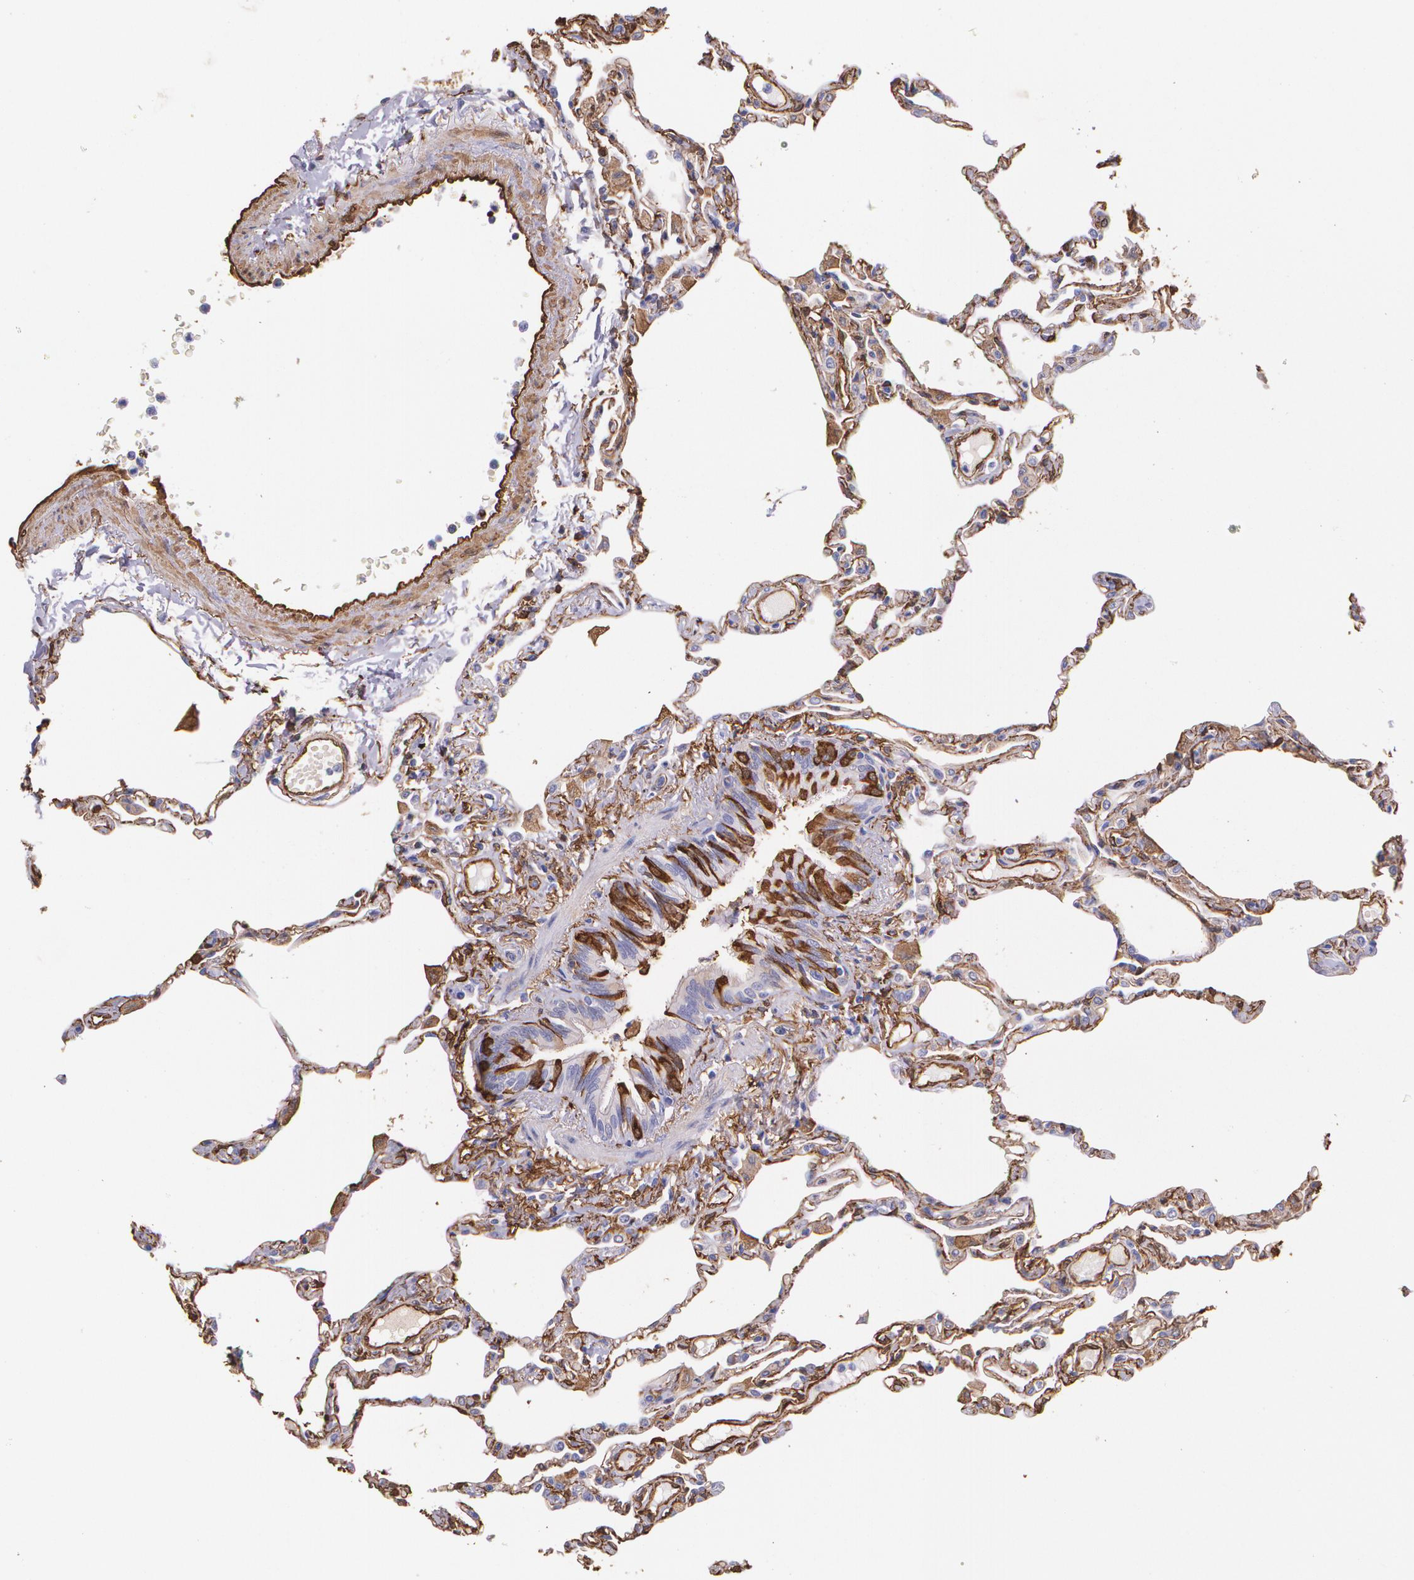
{"staining": {"intensity": "moderate", "quantity": ">75%", "location": "cytoplasmic/membranous"}, "tissue": "lung", "cell_type": "Alveolar cells", "image_type": "normal", "snomed": [{"axis": "morphology", "description": "Normal tissue, NOS"}, {"axis": "topography", "description": "Lung"}], "caption": "Immunohistochemistry of unremarkable lung reveals medium levels of moderate cytoplasmic/membranous positivity in about >75% of alveolar cells.", "gene": "MMP2", "patient": {"sex": "female", "age": 49}}